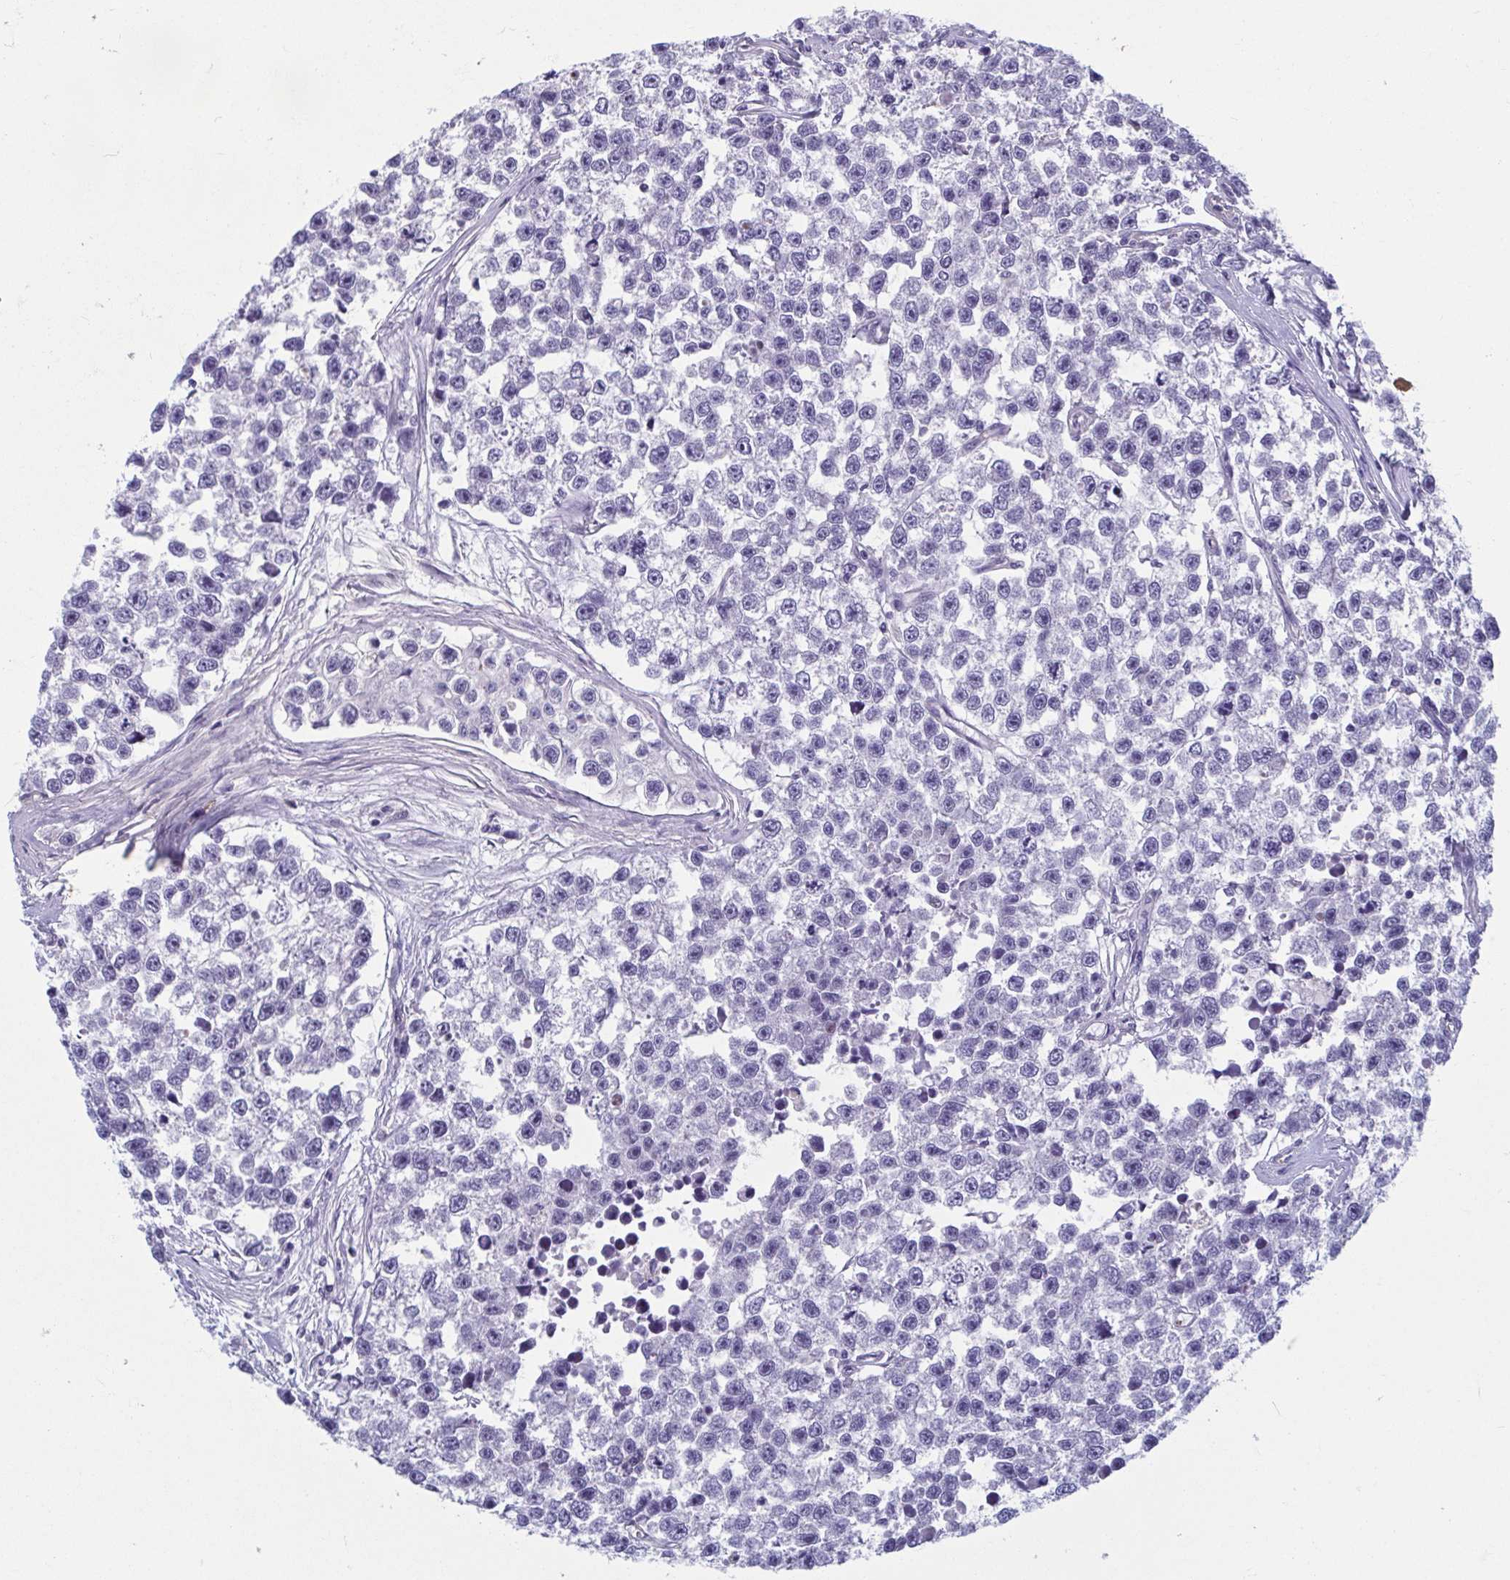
{"staining": {"intensity": "negative", "quantity": "none", "location": "none"}, "tissue": "testis cancer", "cell_type": "Tumor cells", "image_type": "cancer", "snomed": [{"axis": "morphology", "description": "Seminoma, NOS"}, {"axis": "topography", "description": "Testis"}], "caption": "Tumor cells show no significant protein staining in testis cancer.", "gene": "LRRC38", "patient": {"sex": "male", "age": 26}}